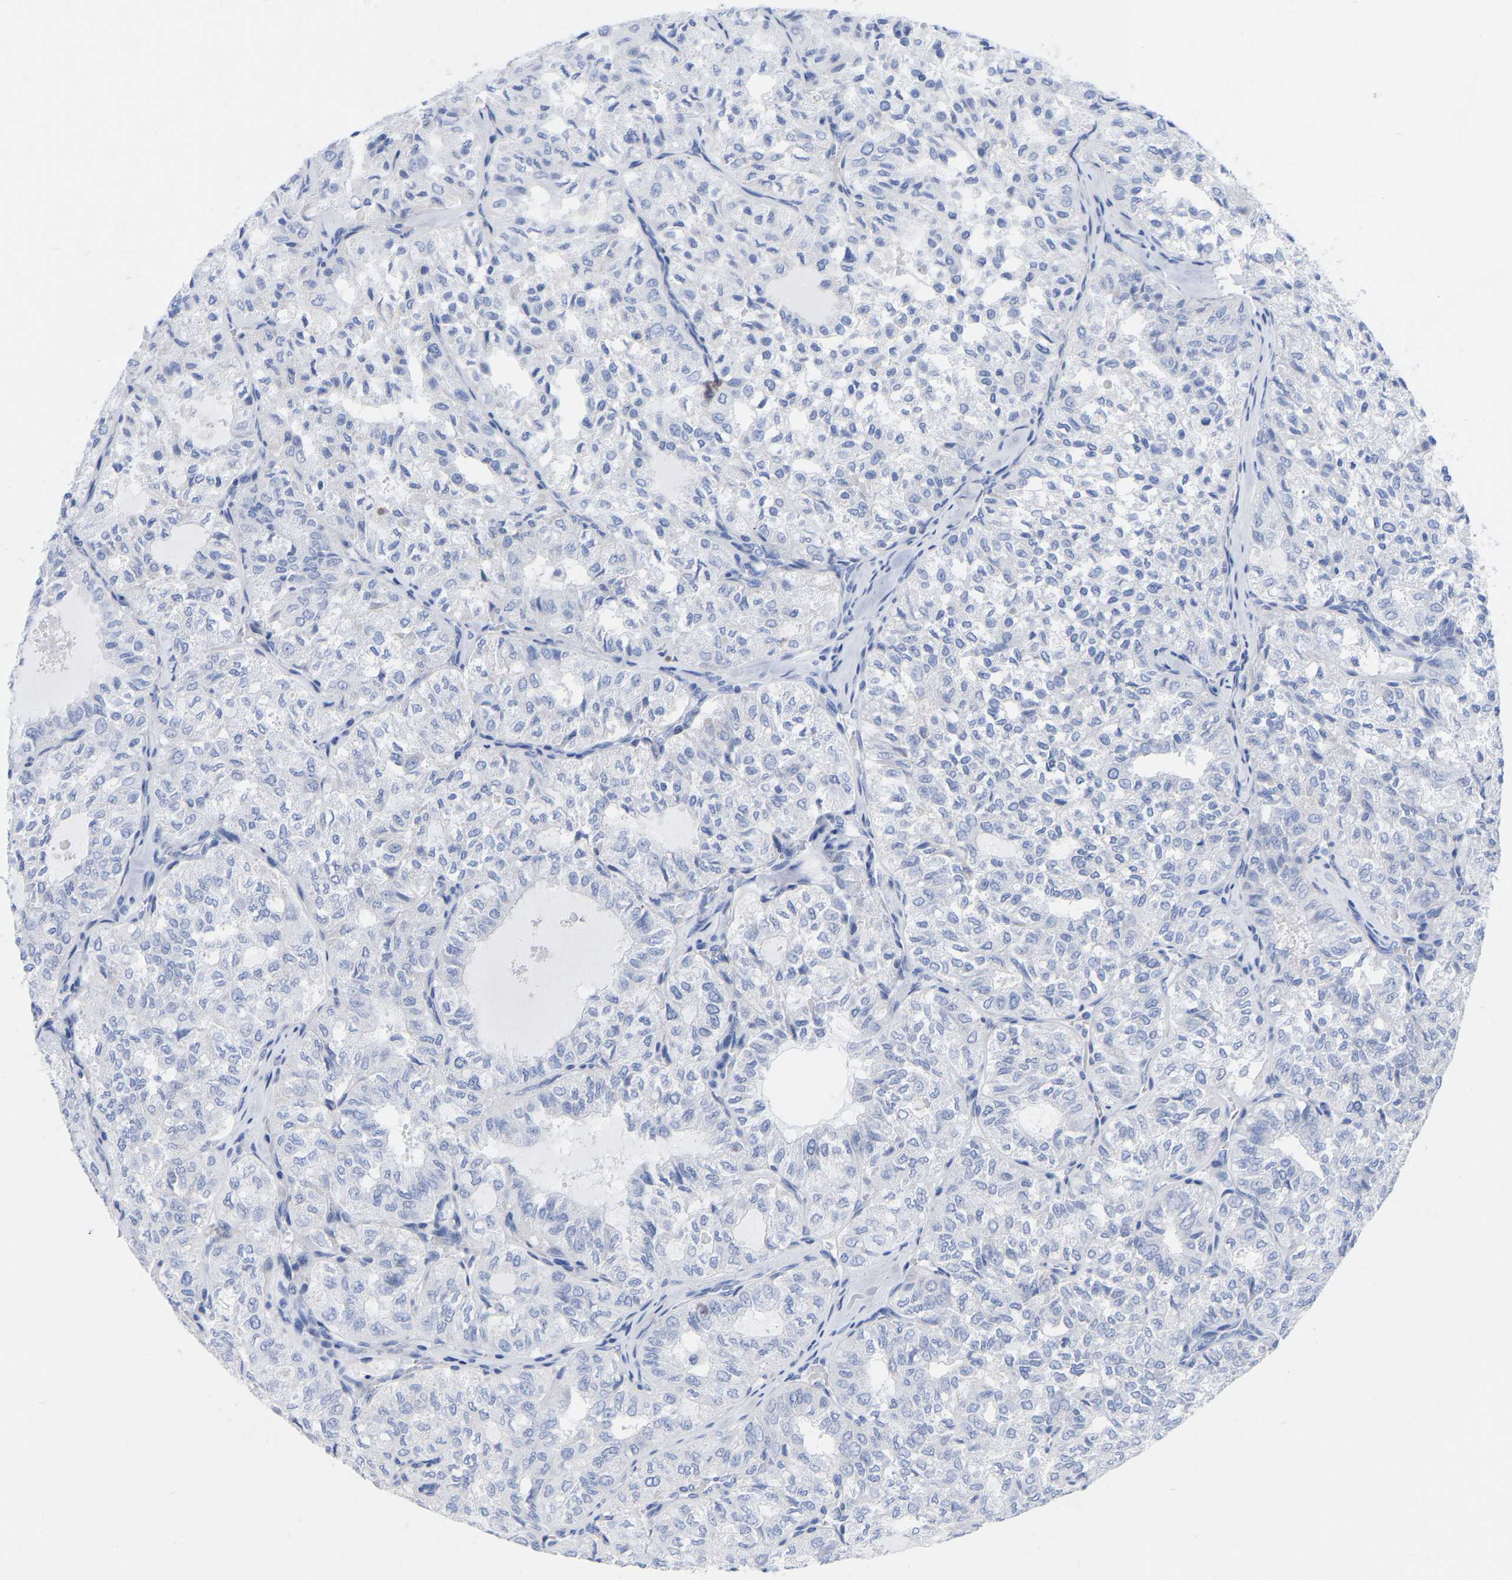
{"staining": {"intensity": "negative", "quantity": "none", "location": "none"}, "tissue": "thyroid cancer", "cell_type": "Tumor cells", "image_type": "cancer", "snomed": [{"axis": "morphology", "description": "Follicular adenoma carcinoma, NOS"}, {"axis": "topography", "description": "Thyroid gland"}], "caption": "Tumor cells are negative for protein expression in human thyroid follicular adenoma carcinoma. Brightfield microscopy of immunohistochemistry (IHC) stained with DAB (brown) and hematoxylin (blue), captured at high magnification.", "gene": "ZNF629", "patient": {"sex": "male", "age": 75}}